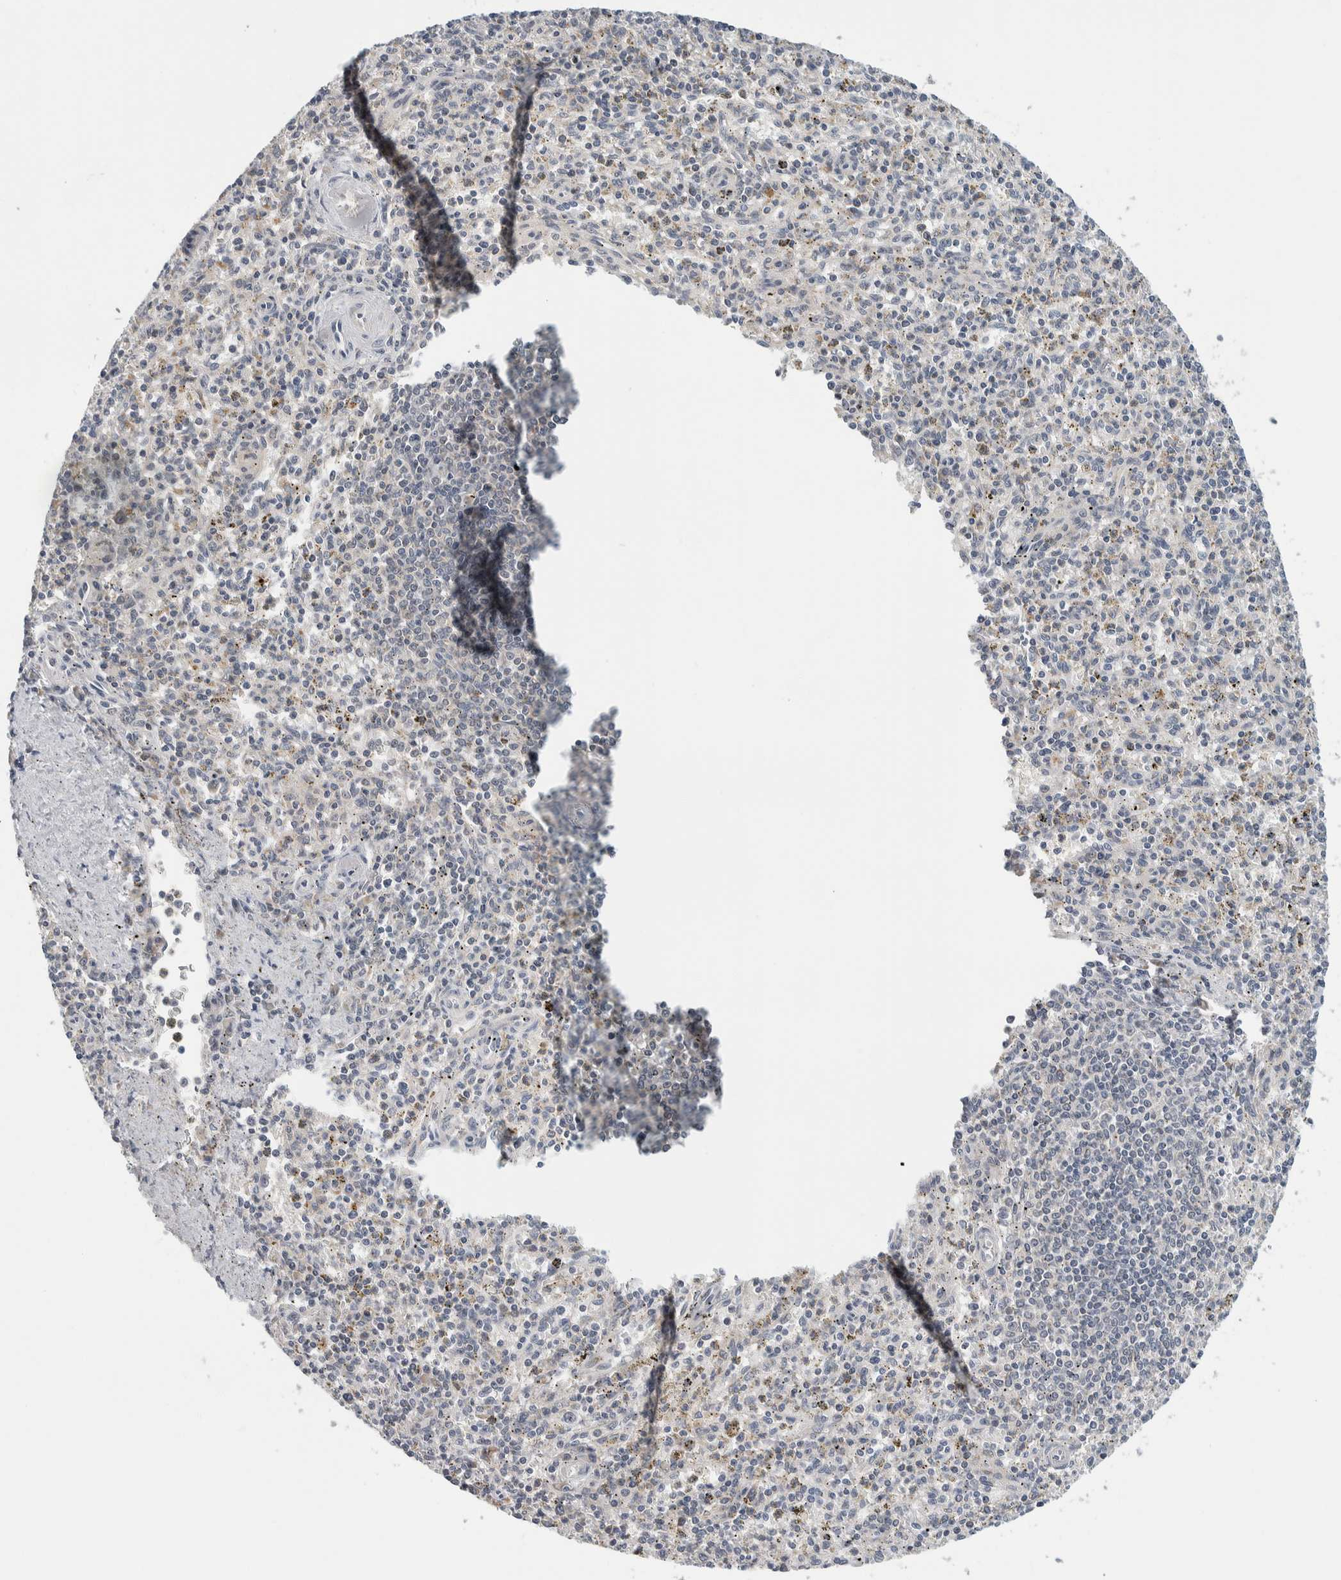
{"staining": {"intensity": "negative", "quantity": "none", "location": "none"}, "tissue": "spleen", "cell_type": "Cells in red pulp", "image_type": "normal", "snomed": [{"axis": "morphology", "description": "Normal tissue, NOS"}, {"axis": "topography", "description": "Spleen"}], "caption": "An immunohistochemistry (IHC) histopathology image of benign spleen is shown. There is no staining in cells in red pulp of spleen. (Immunohistochemistry, brightfield microscopy, high magnification).", "gene": "SHPK", "patient": {"sex": "male", "age": 72}}